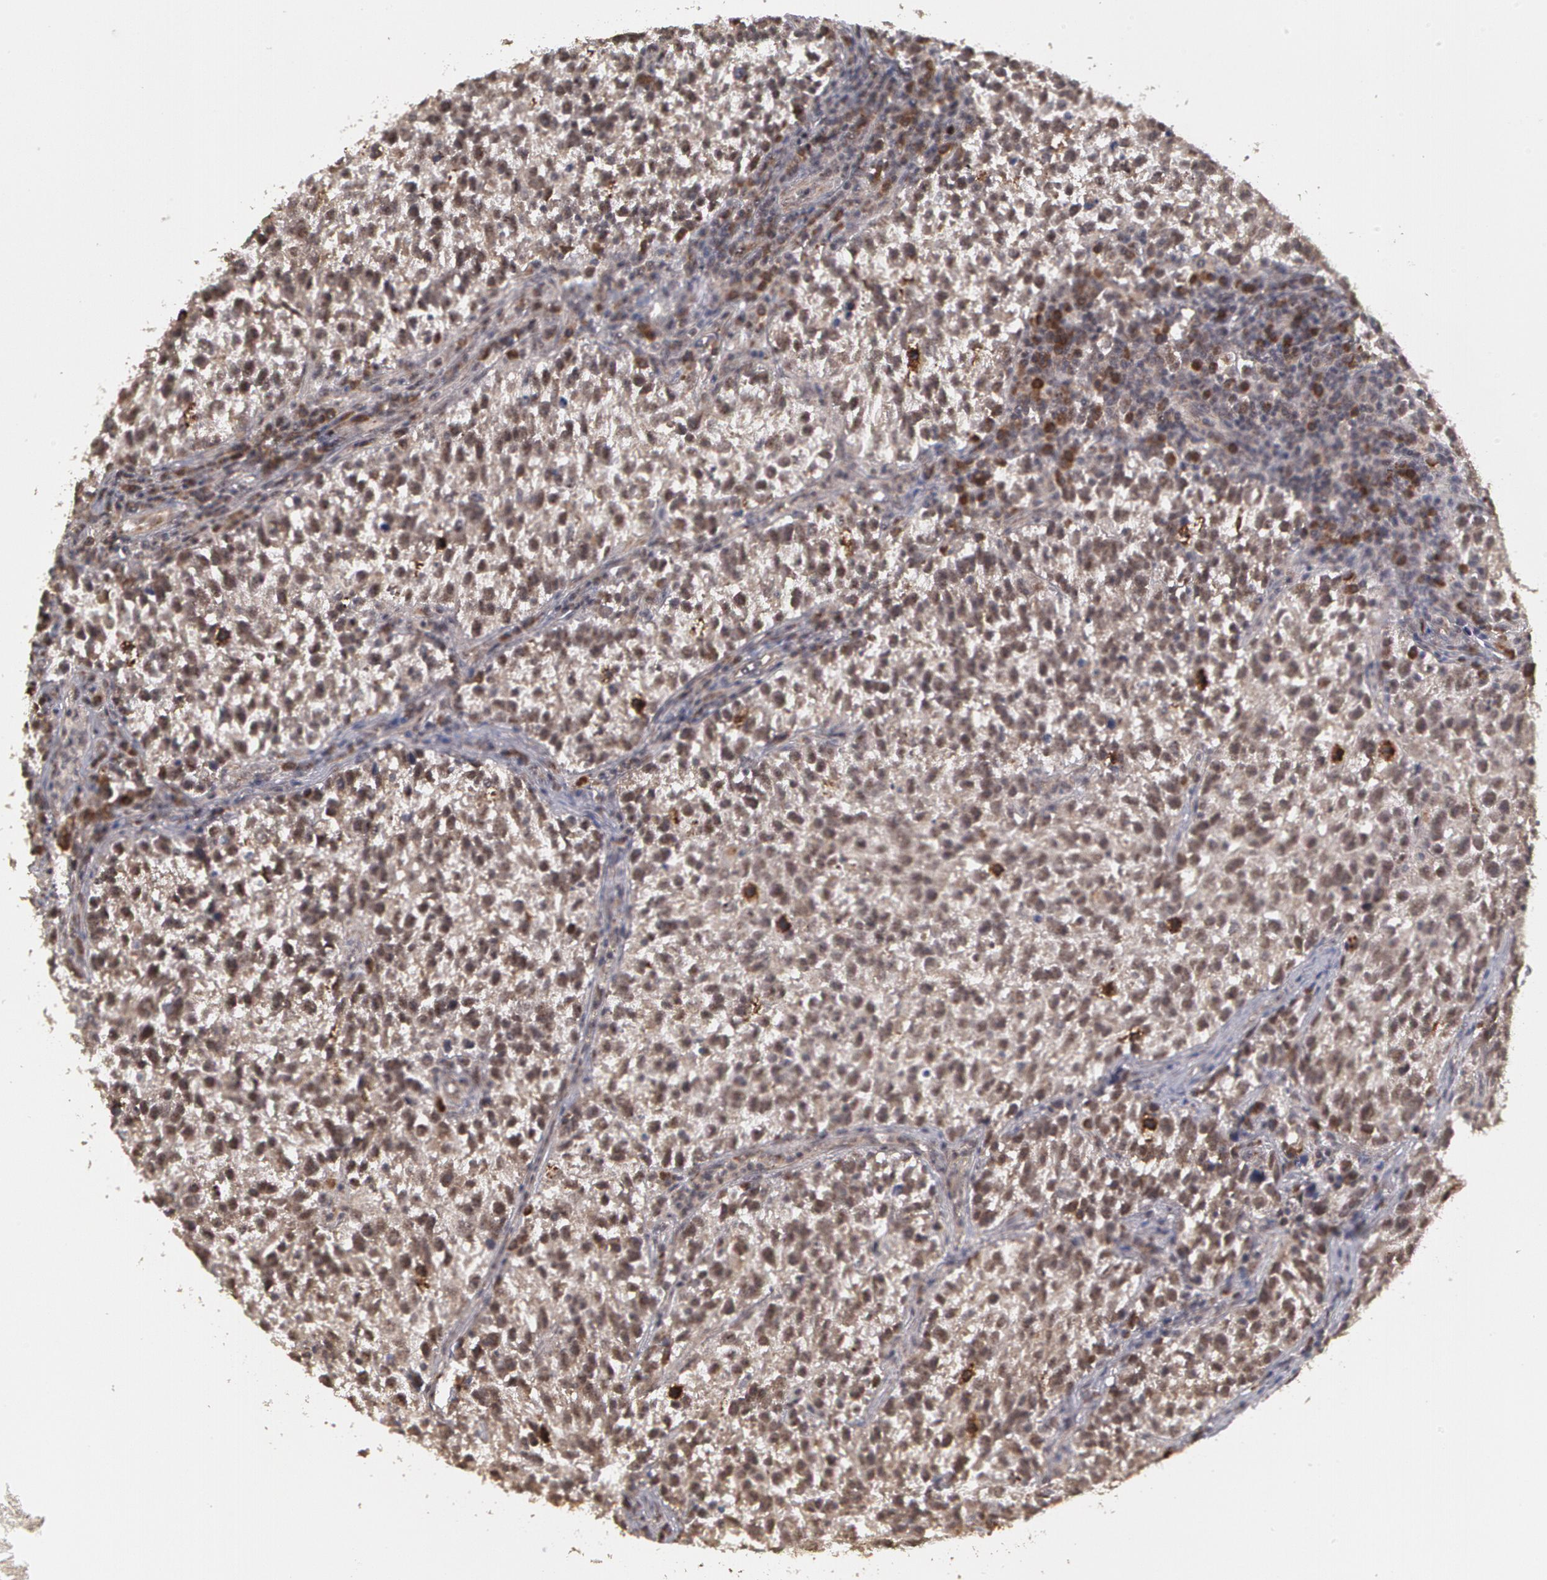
{"staining": {"intensity": "moderate", "quantity": ">75%", "location": "cytoplasmic/membranous,nuclear"}, "tissue": "testis cancer", "cell_type": "Tumor cells", "image_type": "cancer", "snomed": [{"axis": "morphology", "description": "Seminoma, NOS"}, {"axis": "topography", "description": "Testis"}], "caption": "This photomicrograph demonstrates IHC staining of seminoma (testis), with medium moderate cytoplasmic/membranous and nuclear staining in approximately >75% of tumor cells.", "gene": "GLIS1", "patient": {"sex": "male", "age": 38}}